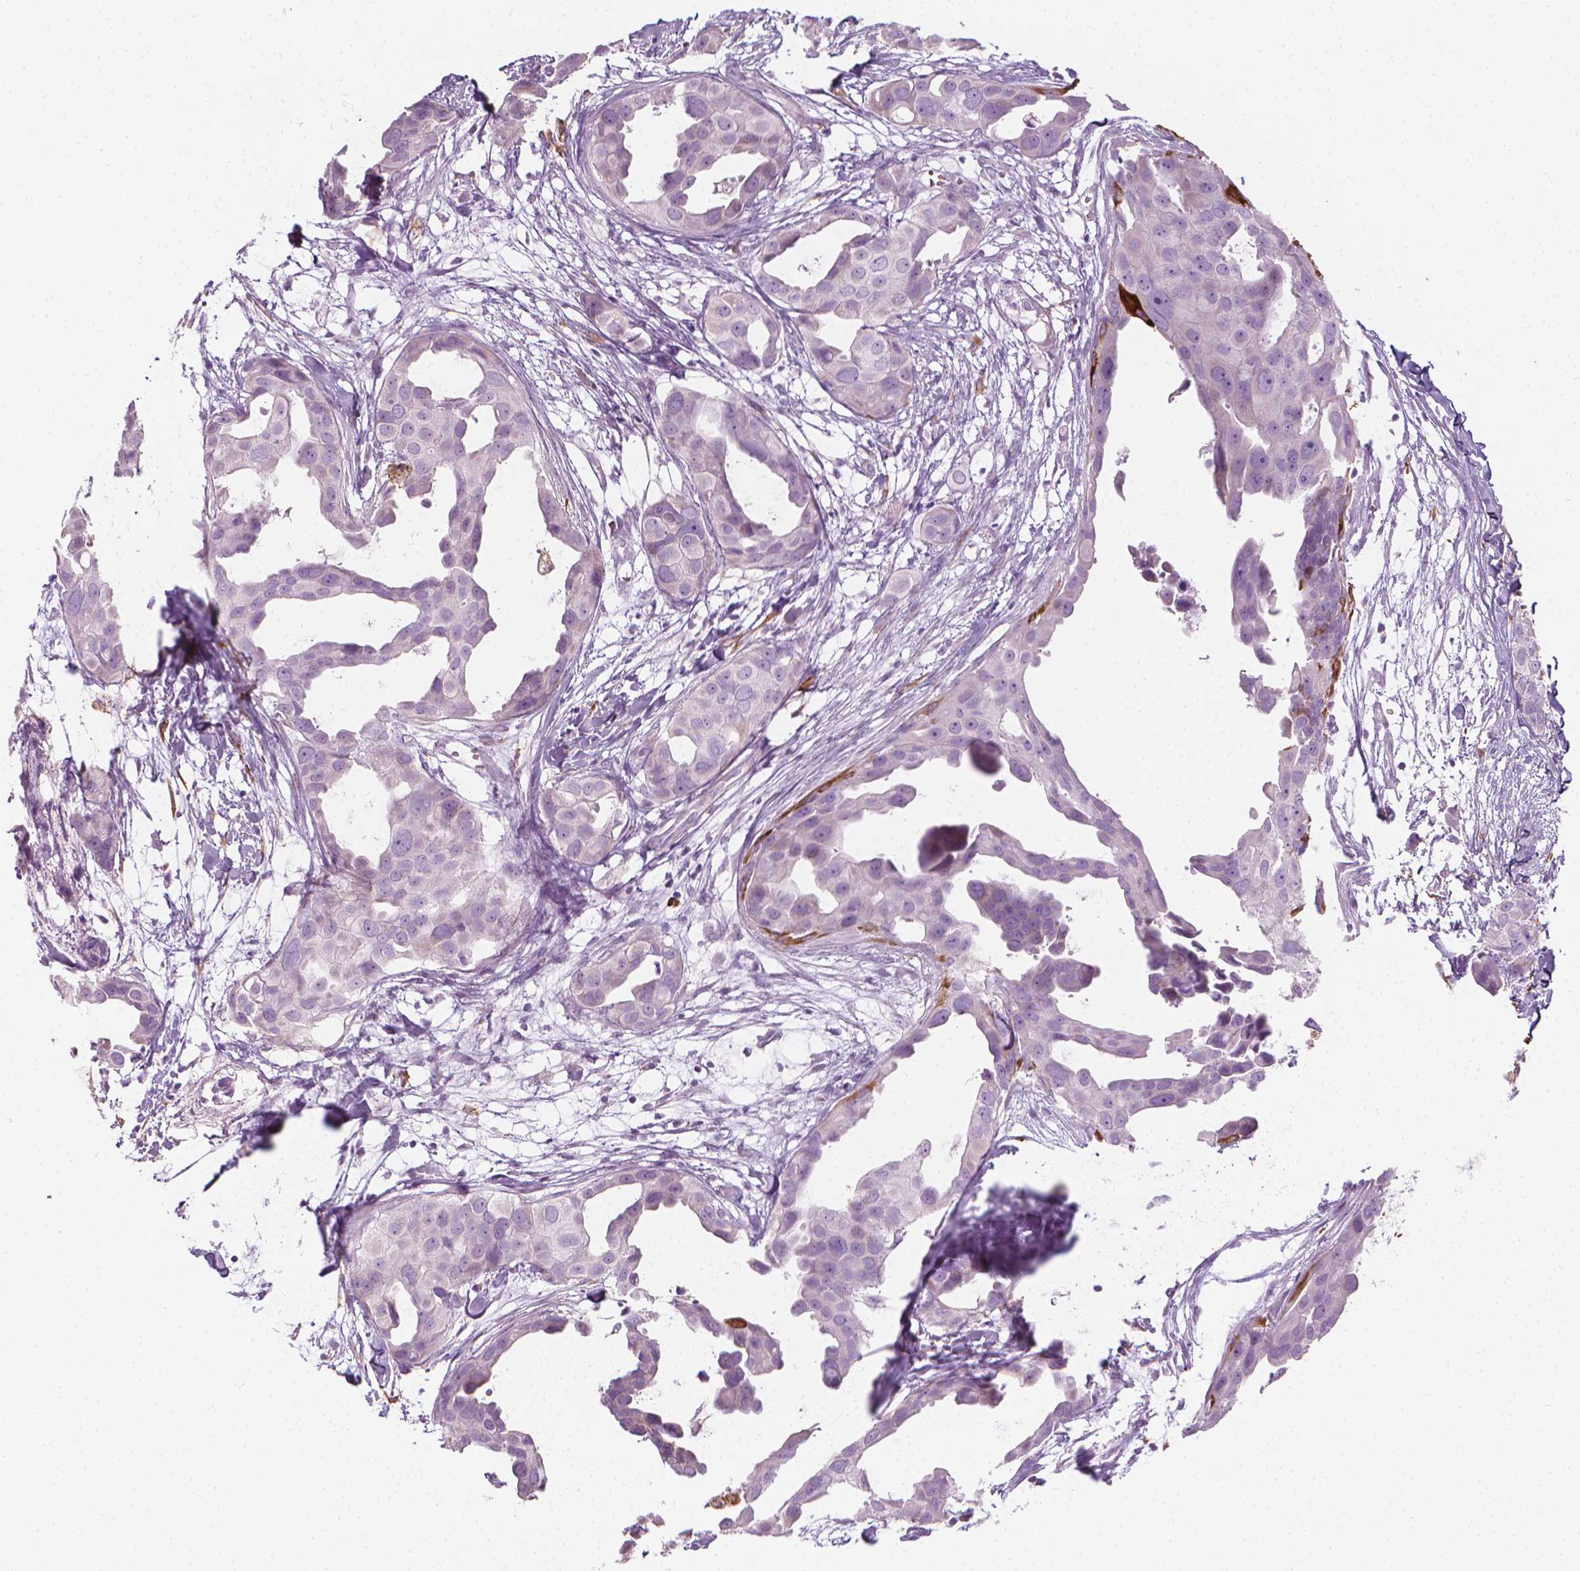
{"staining": {"intensity": "negative", "quantity": "none", "location": "none"}, "tissue": "breast cancer", "cell_type": "Tumor cells", "image_type": "cancer", "snomed": [{"axis": "morphology", "description": "Duct carcinoma"}, {"axis": "topography", "description": "Breast"}], "caption": "This image is of breast cancer stained with IHC to label a protein in brown with the nuclei are counter-stained blue. There is no positivity in tumor cells. (Stains: DAB IHC with hematoxylin counter stain, Microscopy: brightfield microscopy at high magnification).", "gene": "CES1", "patient": {"sex": "female", "age": 38}}